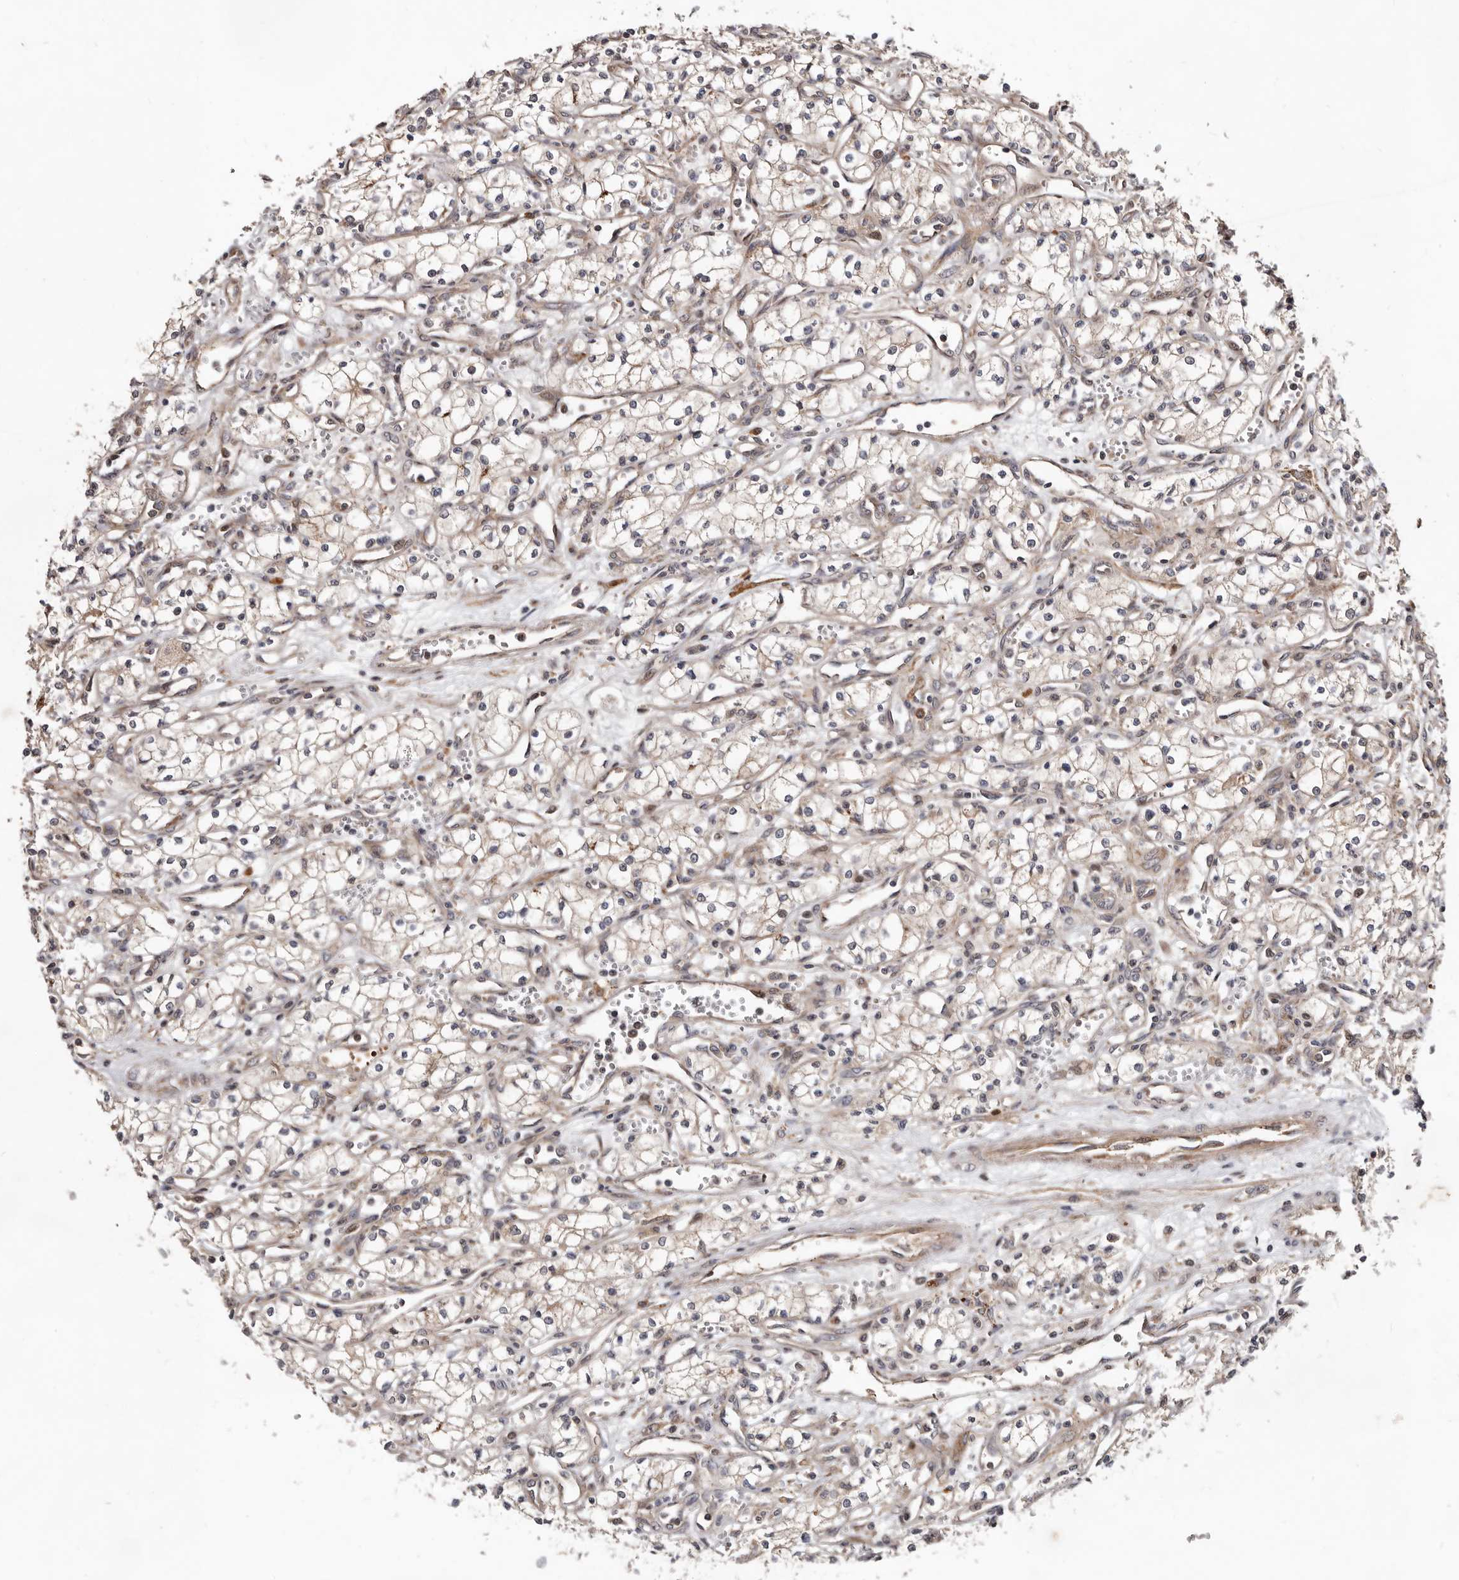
{"staining": {"intensity": "weak", "quantity": "<25%", "location": "cytoplasmic/membranous"}, "tissue": "renal cancer", "cell_type": "Tumor cells", "image_type": "cancer", "snomed": [{"axis": "morphology", "description": "Adenocarcinoma, NOS"}, {"axis": "topography", "description": "Kidney"}], "caption": "Micrograph shows no significant protein positivity in tumor cells of renal adenocarcinoma. (DAB immunohistochemistry (IHC), high magnification).", "gene": "WEE2", "patient": {"sex": "male", "age": 59}}